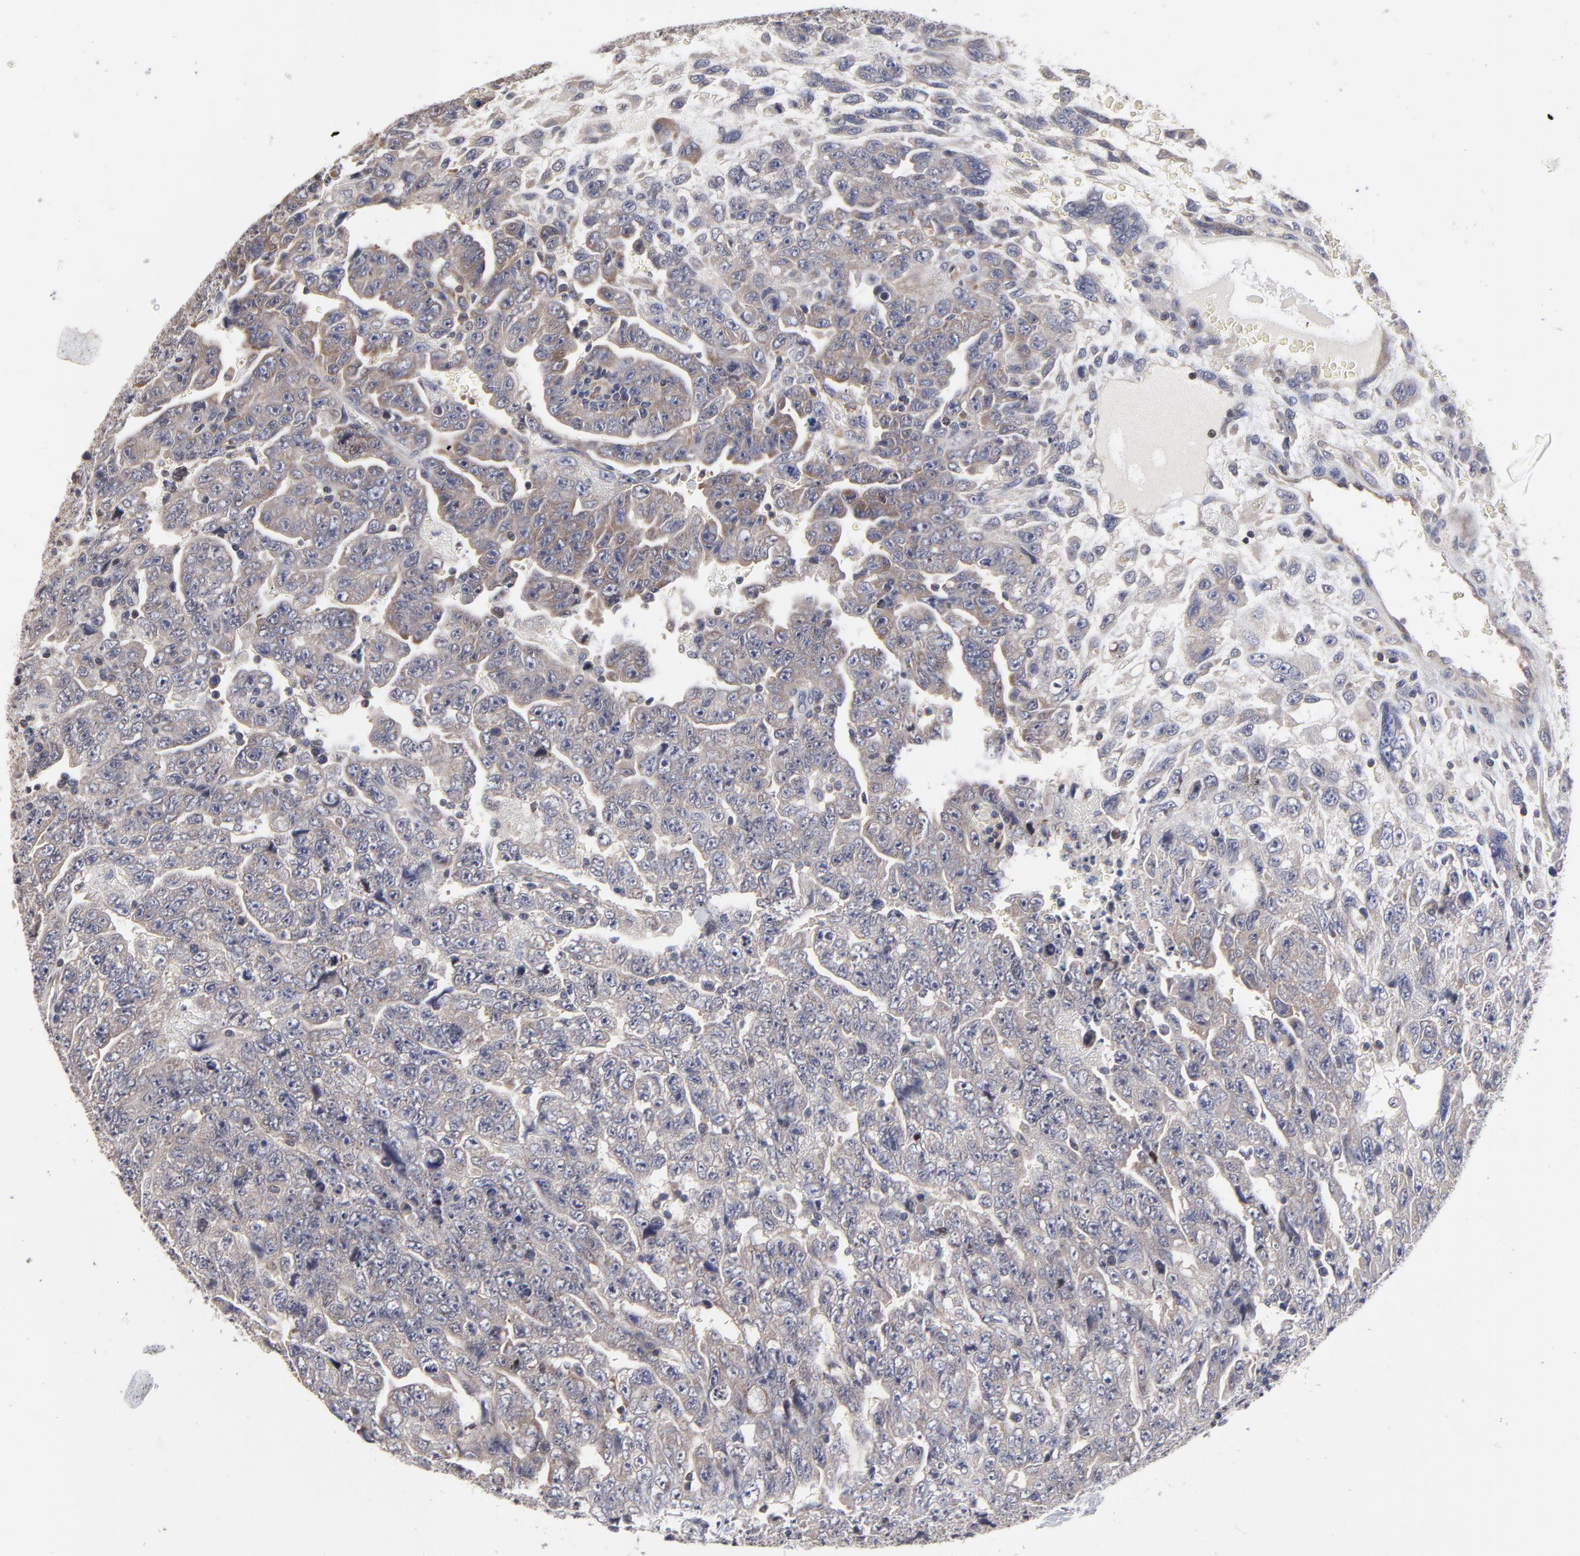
{"staining": {"intensity": "weak", "quantity": ">75%", "location": "cytoplasmic/membranous"}, "tissue": "testis cancer", "cell_type": "Tumor cells", "image_type": "cancer", "snomed": [{"axis": "morphology", "description": "Carcinoma, Embryonal, NOS"}, {"axis": "topography", "description": "Testis"}], "caption": "Weak cytoplasmic/membranous protein staining is present in about >75% of tumor cells in embryonal carcinoma (testis).", "gene": "ZNF157", "patient": {"sex": "male", "age": 28}}